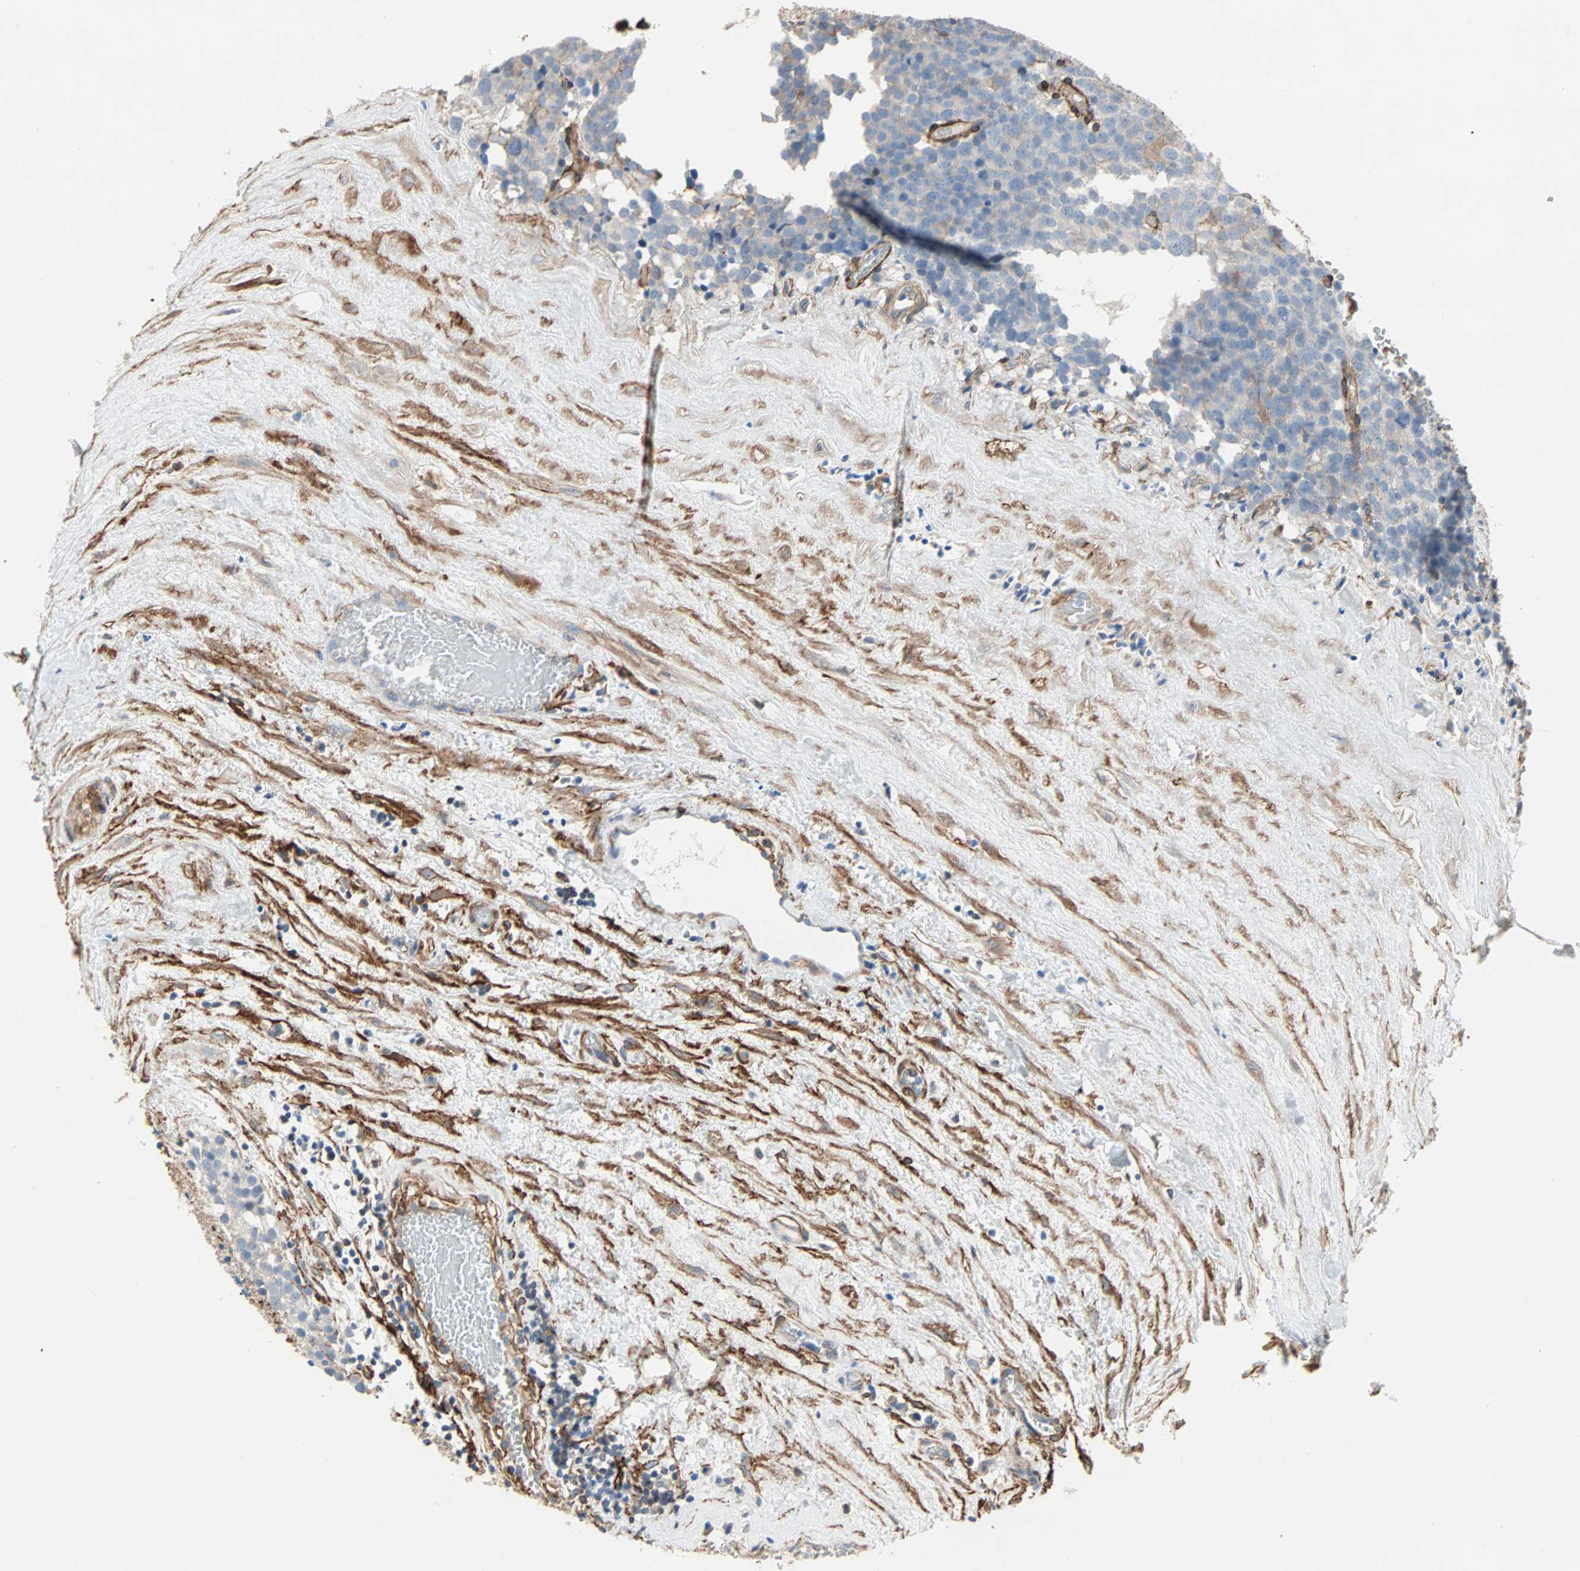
{"staining": {"intensity": "moderate", "quantity": "<25%", "location": "cytoplasmic/membranous"}, "tissue": "testis cancer", "cell_type": "Tumor cells", "image_type": "cancer", "snomed": [{"axis": "morphology", "description": "Seminoma, NOS"}, {"axis": "topography", "description": "Testis"}], "caption": "This histopathology image displays immunohistochemistry (IHC) staining of seminoma (testis), with low moderate cytoplasmic/membranous staining in approximately <25% of tumor cells.", "gene": "EPB41L2", "patient": {"sex": "male", "age": 71}}